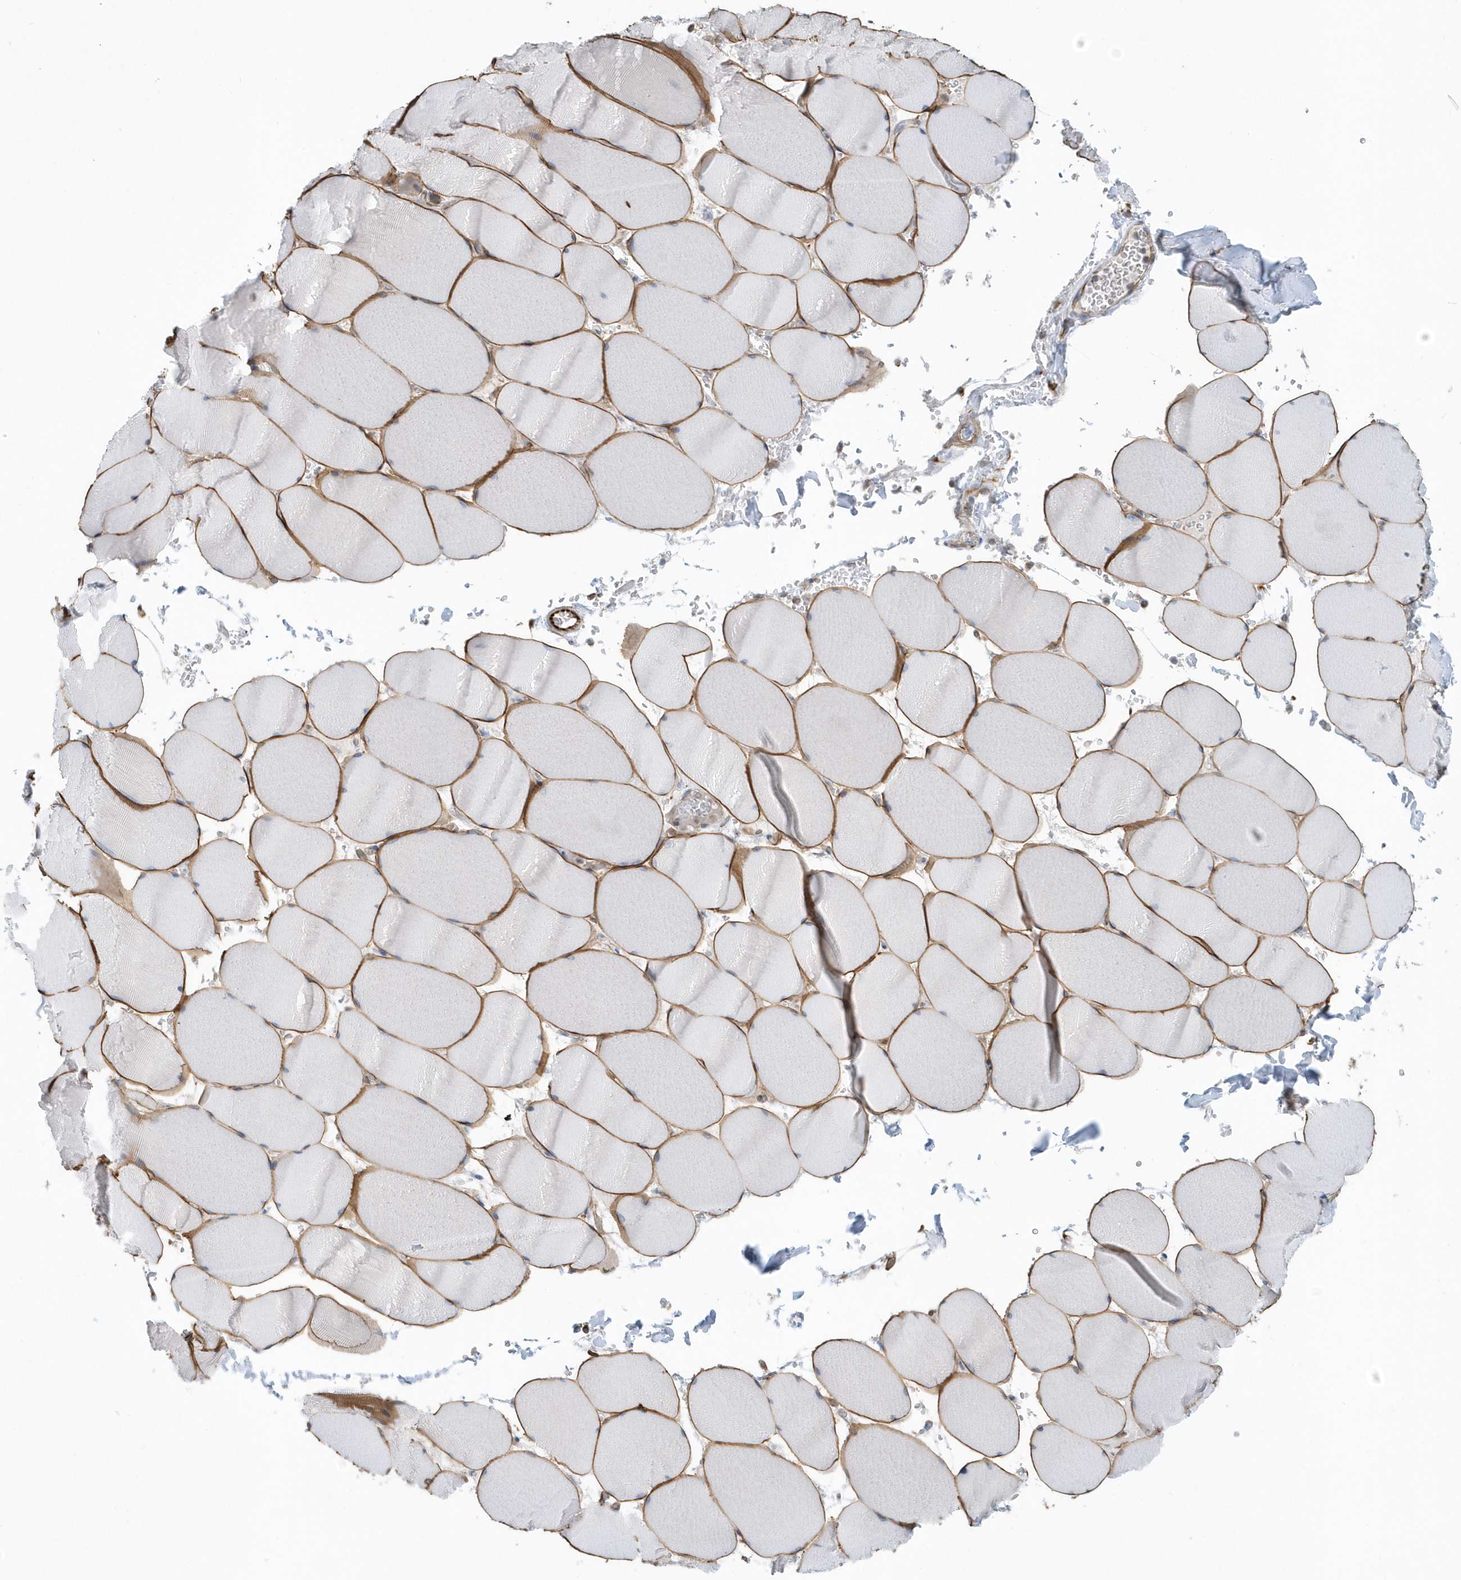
{"staining": {"intensity": "moderate", "quantity": ">75%", "location": "cytoplasmic/membranous"}, "tissue": "skeletal muscle", "cell_type": "Myocytes", "image_type": "normal", "snomed": [{"axis": "morphology", "description": "Normal tissue, NOS"}, {"axis": "topography", "description": "Skeletal muscle"}, {"axis": "topography", "description": "Head-Neck"}], "caption": "An image of skeletal muscle stained for a protein exhibits moderate cytoplasmic/membranous brown staining in myocytes.", "gene": "RAB17", "patient": {"sex": "male", "age": 66}}